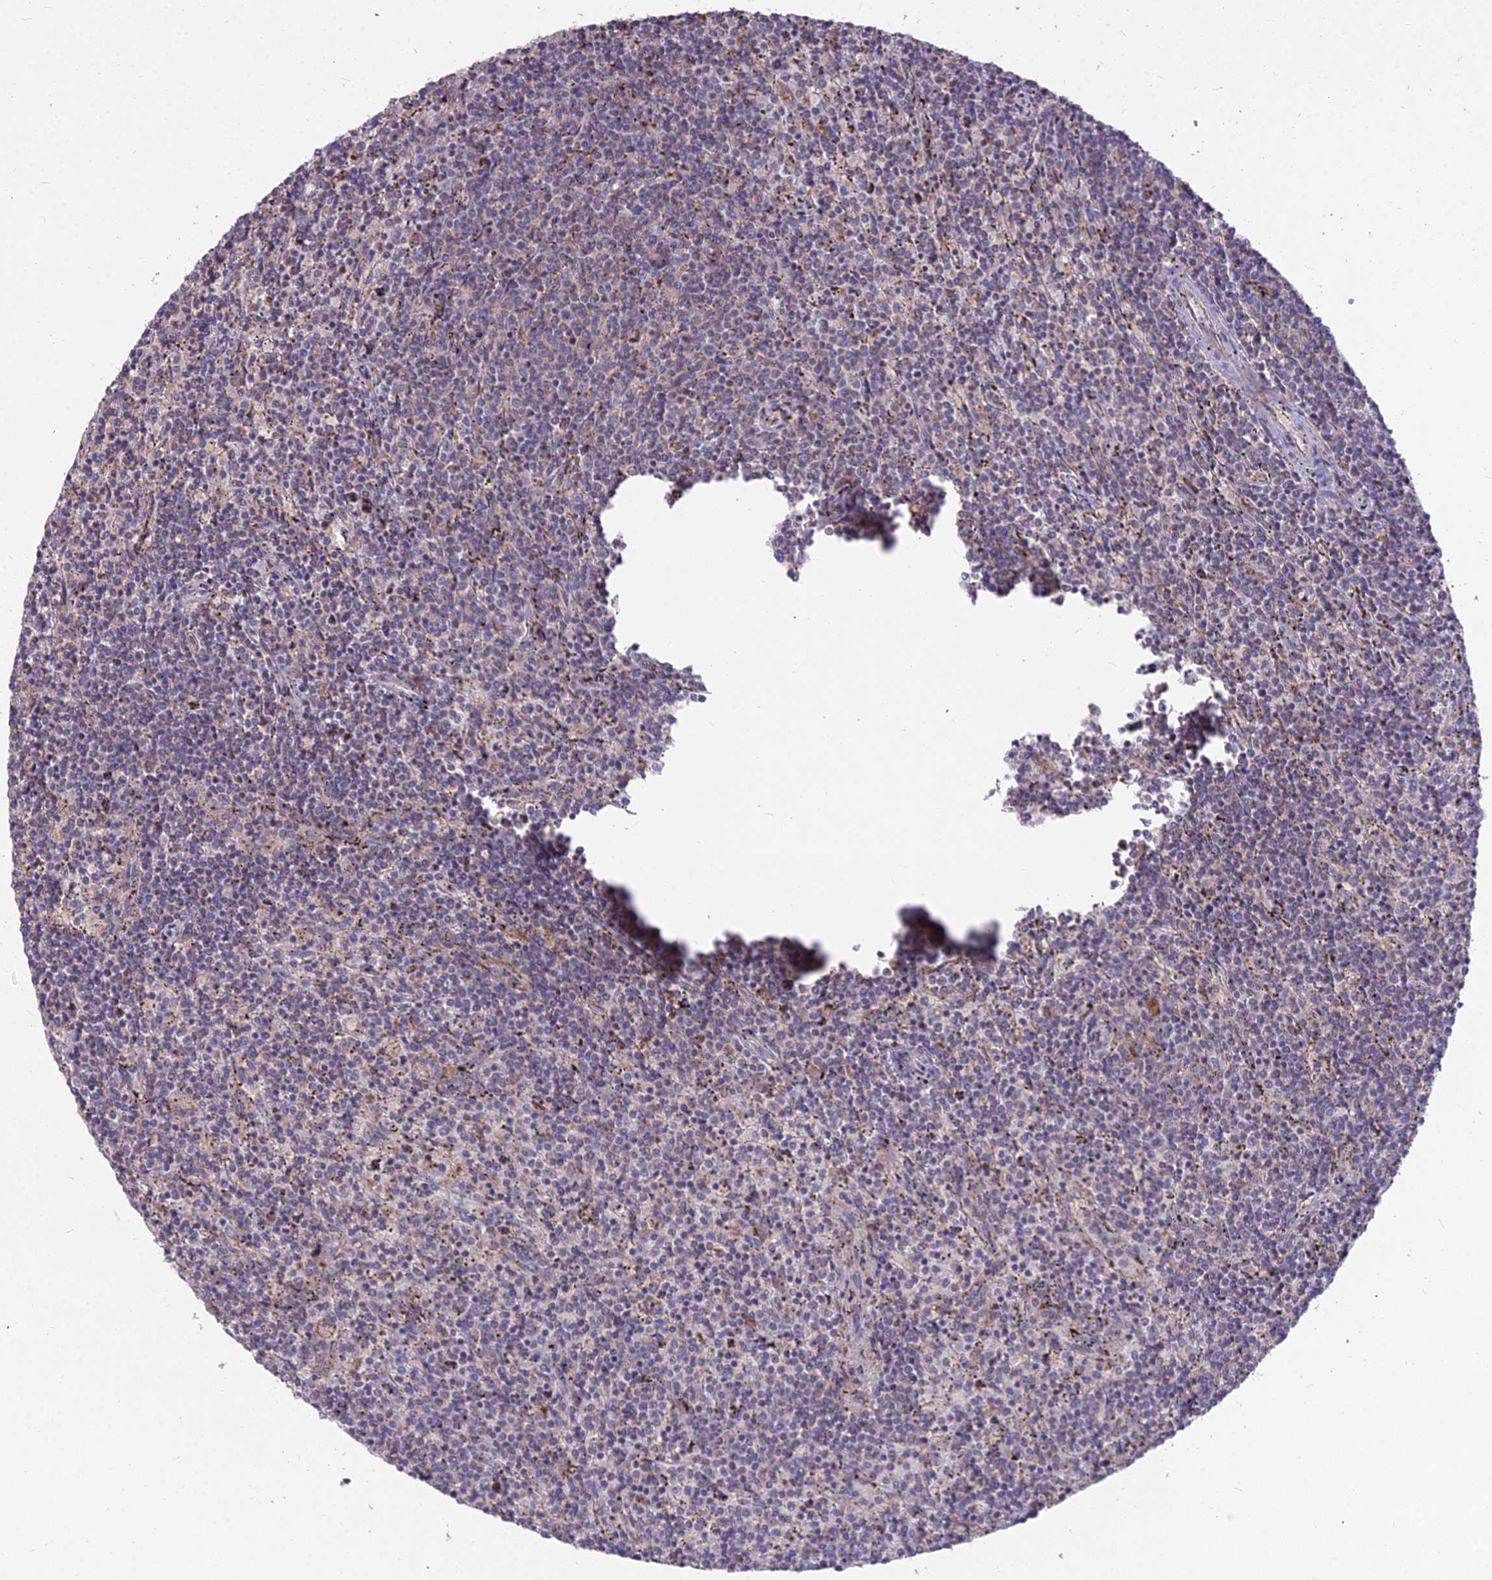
{"staining": {"intensity": "negative", "quantity": "none", "location": "none"}, "tissue": "lymphoma", "cell_type": "Tumor cells", "image_type": "cancer", "snomed": [{"axis": "morphology", "description": "Malignant lymphoma, non-Hodgkin's type, Low grade"}, {"axis": "topography", "description": "Spleen"}], "caption": "Tumor cells show no significant protein positivity in low-grade malignant lymphoma, non-Hodgkin's type.", "gene": "MICU2", "patient": {"sex": "female", "age": 50}}